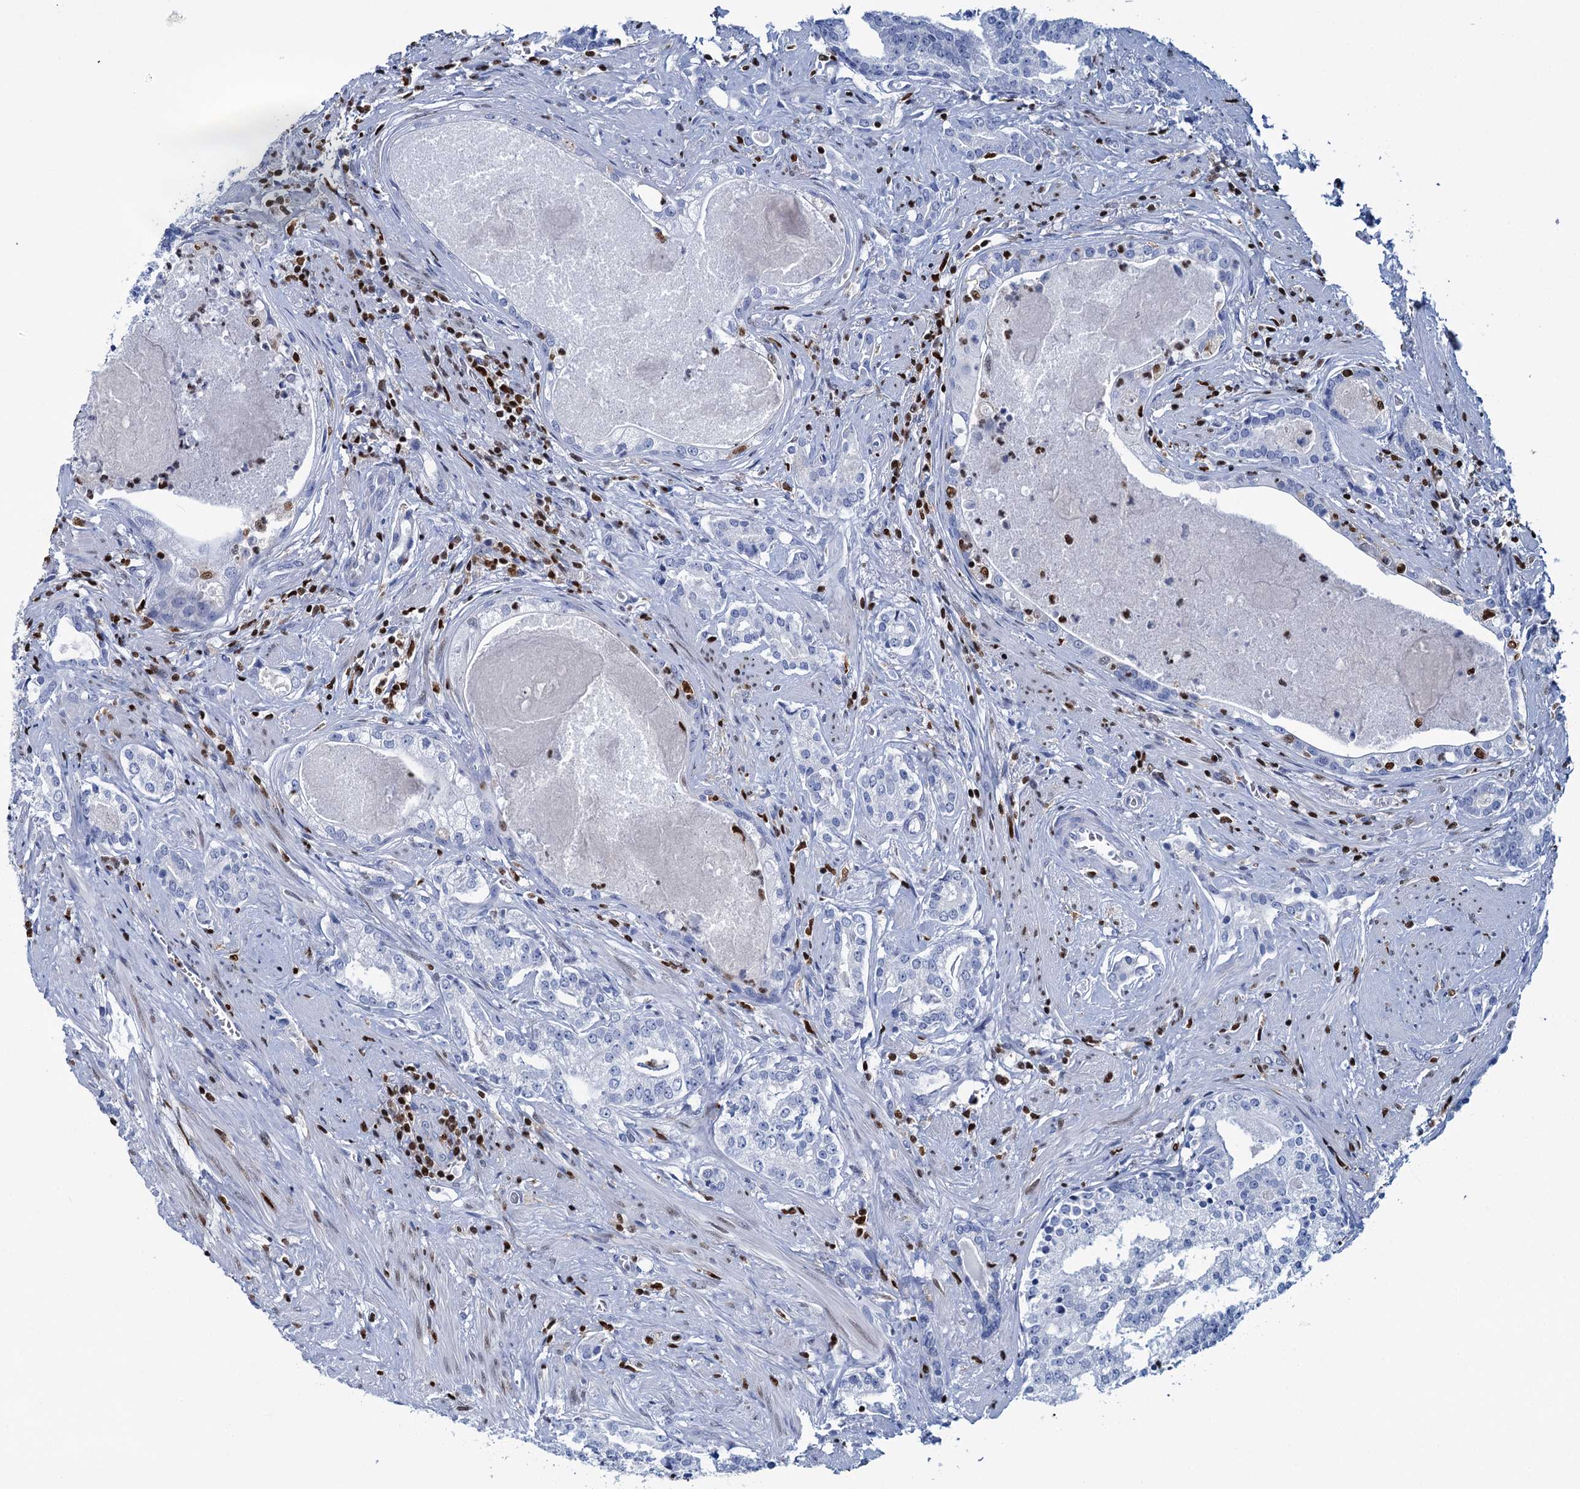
{"staining": {"intensity": "negative", "quantity": "none", "location": "none"}, "tissue": "prostate cancer", "cell_type": "Tumor cells", "image_type": "cancer", "snomed": [{"axis": "morphology", "description": "Adenocarcinoma, High grade"}, {"axis": "topography", "description": "Prostate"}], "caption": "High magnification brightfield microscopy of prostate cancer (high-grade adenocarcinoma) stained with DAB (brown) and counterstained with hematoxylin (blue): tumor cells show no significant staining.", "gene": "CELF2", "patient": {"sex": "male", "age": 58}}